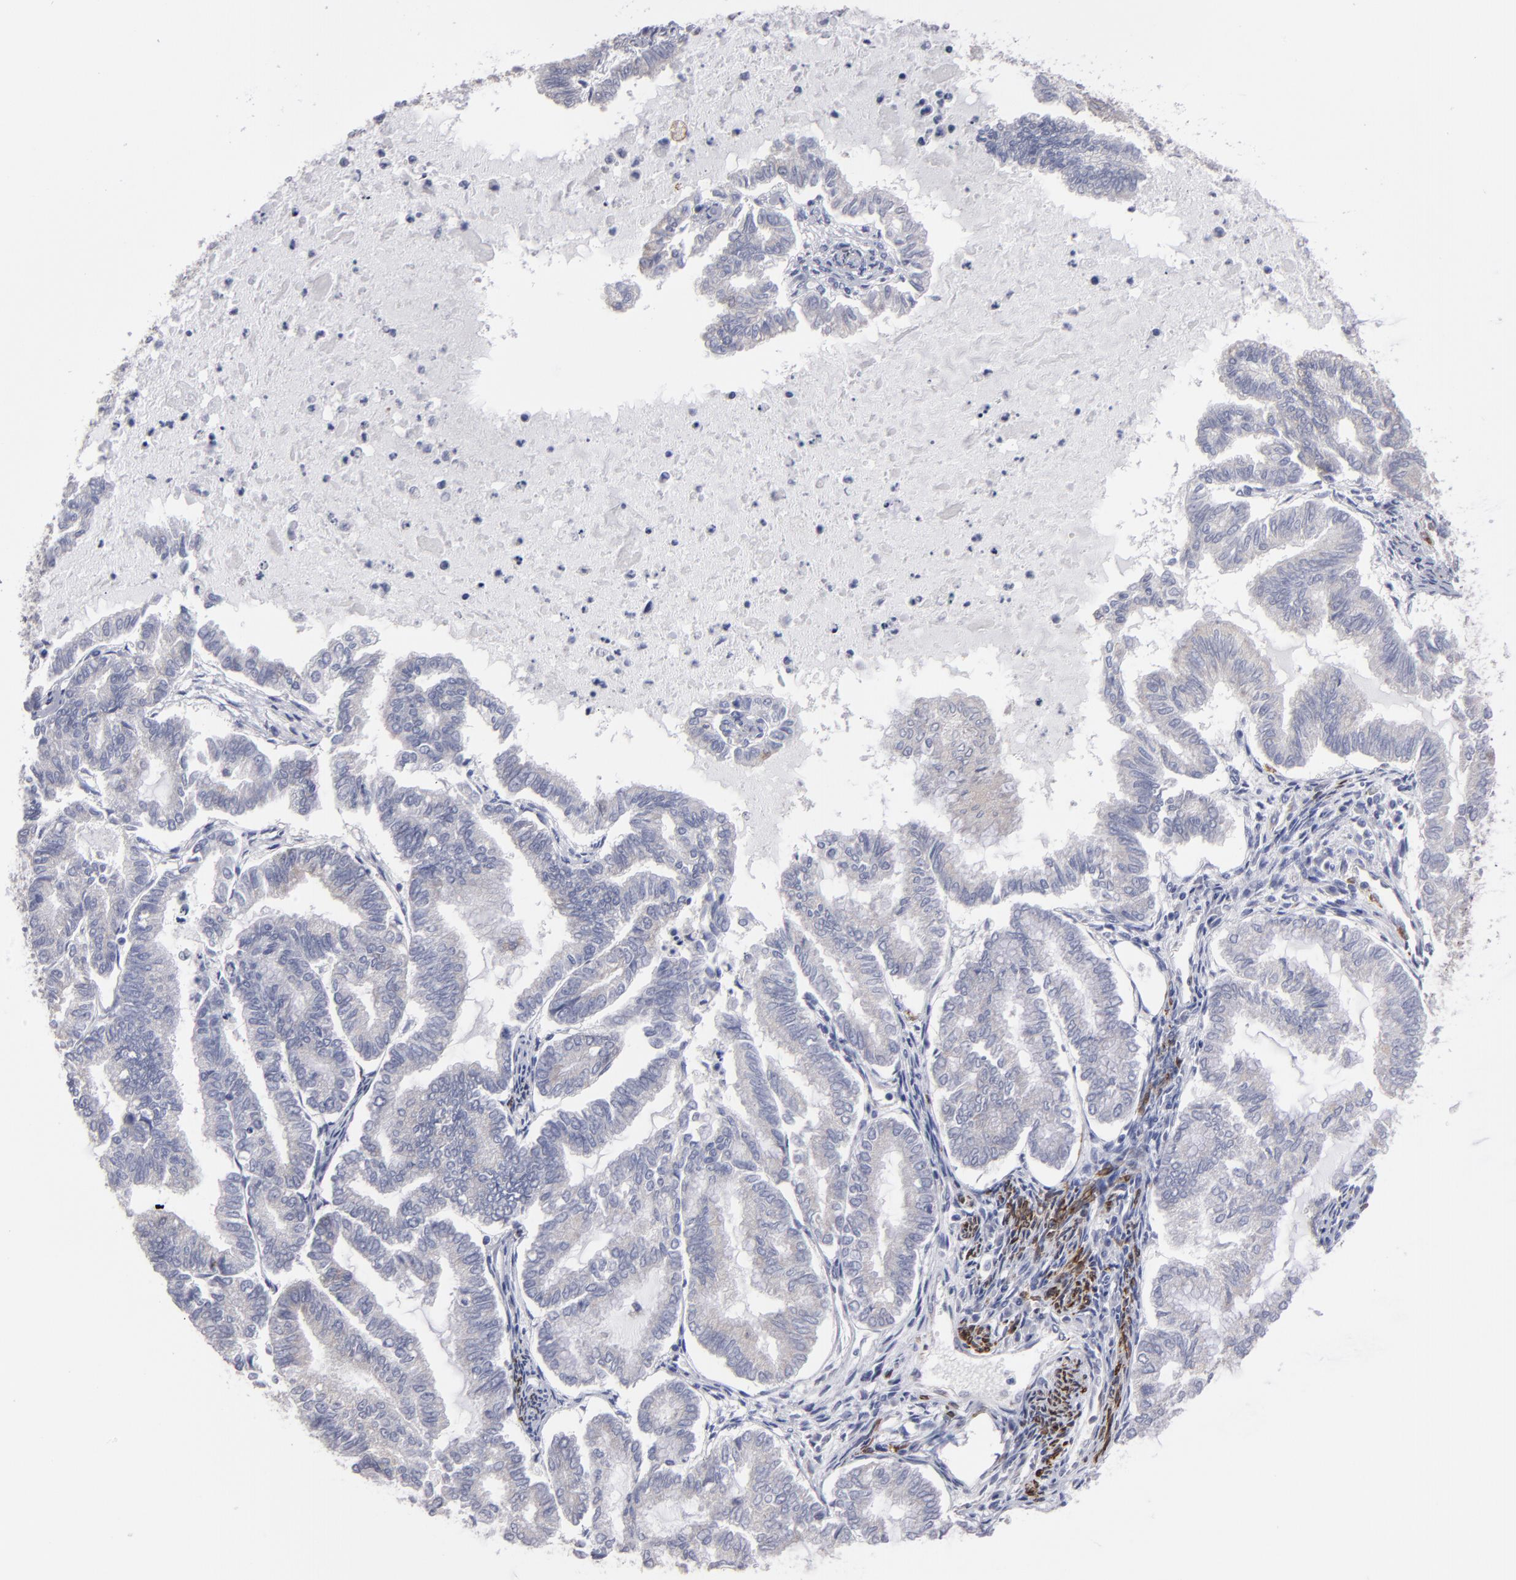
{"staining": {"intensity": "negative", "quantity": "none", "location": "none"}, "tissue": "endometrial cancer", "cell_type": "Tumor cells", "image_type": "cancer", "snomed": [{"axis": "morphology", "description": "Adenocarcinoma, NOS"}, {"axis": "topography", "description": "Endometrium"}], "caption": "A high-resolution histopathology image shows immunohistochemistry (IHC) staining of adenocarcinoma (endometrial), which displays no significant positivity in tumor cells.", "gene": "SLMAP", "patient": {"sex": "female", "age": 79}}